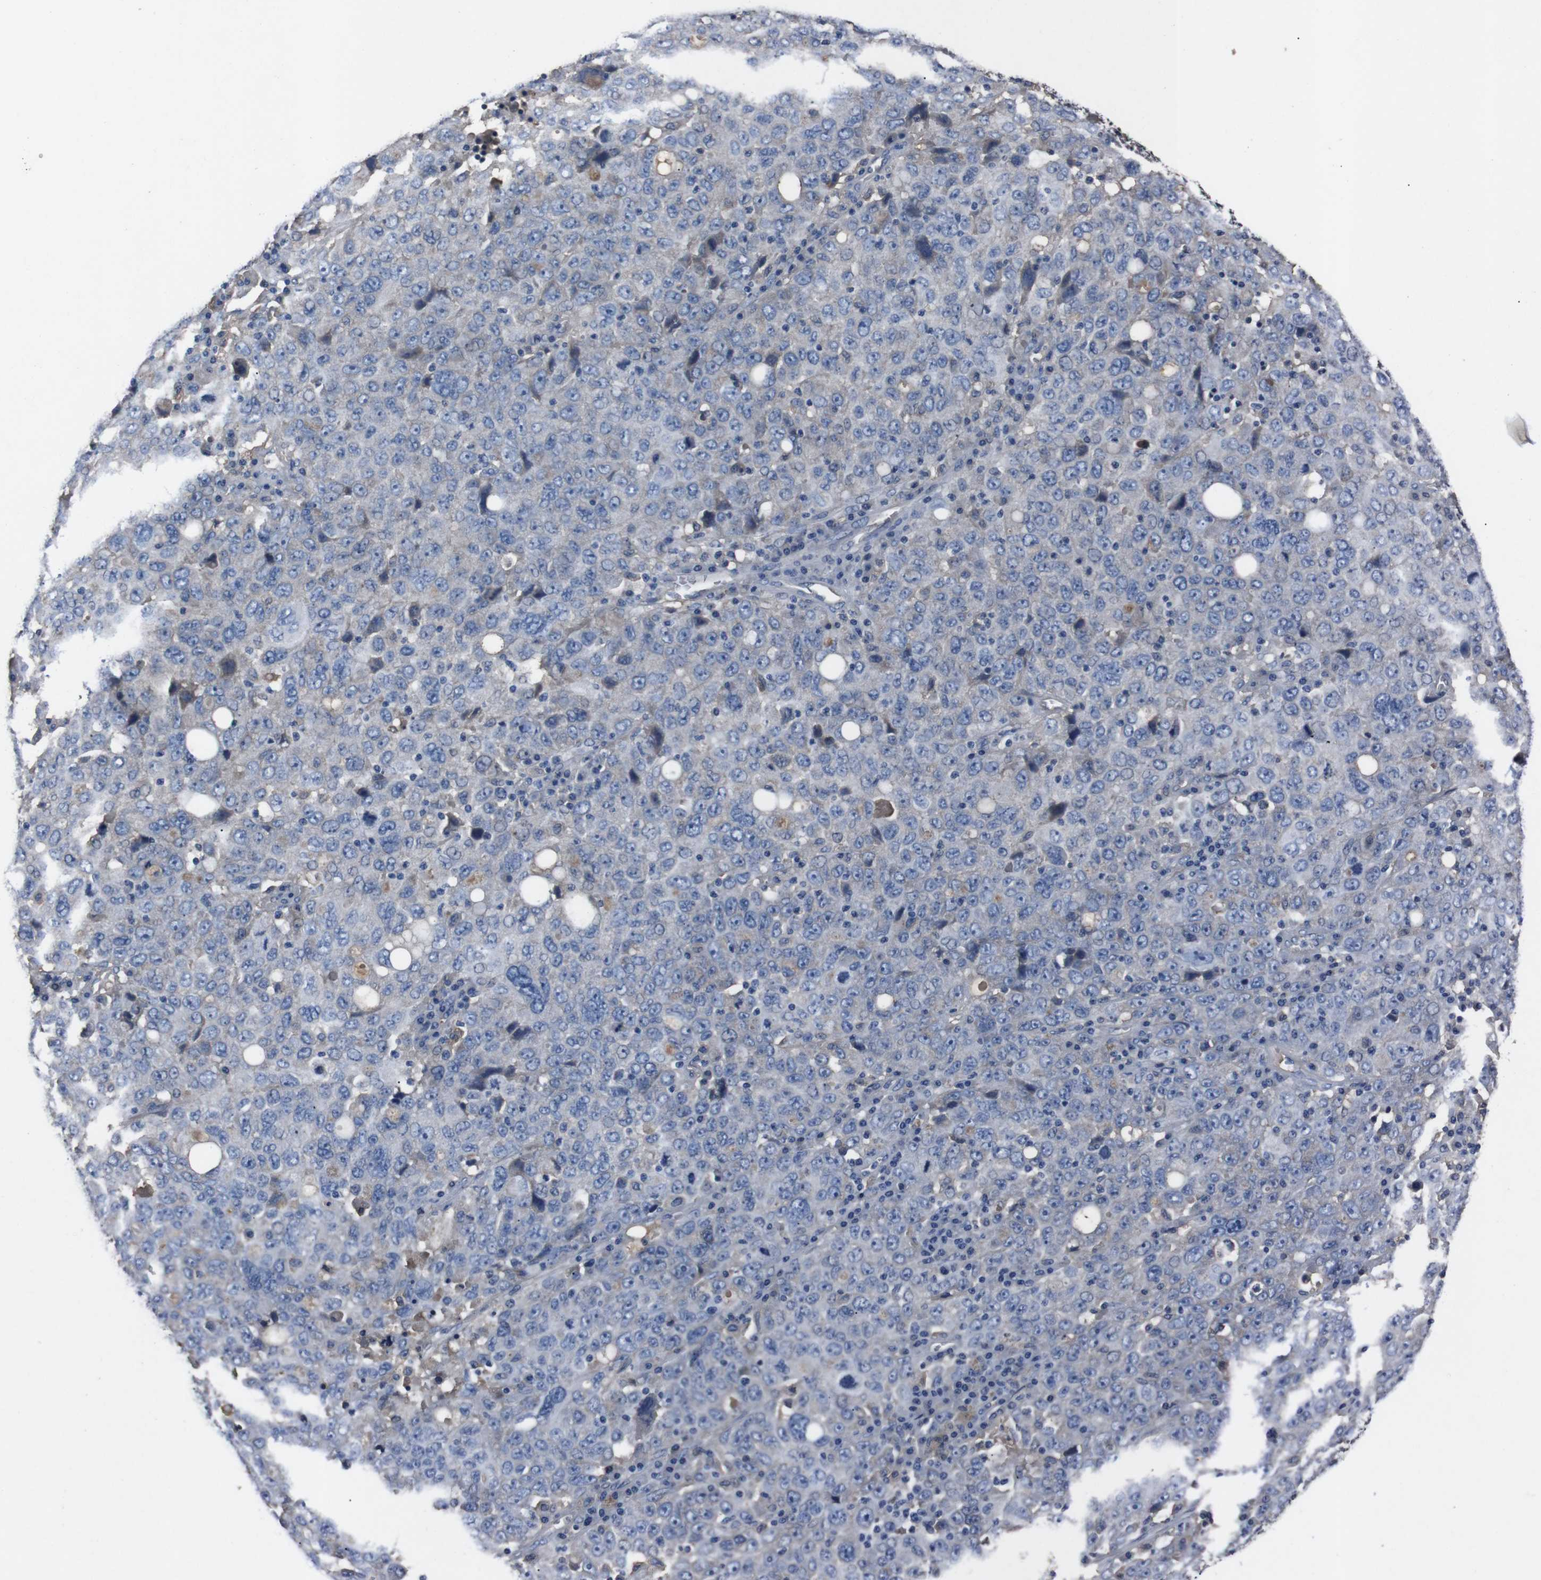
{"staining": {"intensity": "negative", "quantity": "none", "location": "none"}, "tissue": "ovarian cancer", "cell_type": "Tumor cells", "image_type": "cancer", "snomed": [{"axis": "morphology", "description": "Carcinoma, endometroid"}, {"axis": "topography", "description": "Ovary"}], "caption": "Immunohistochemistry (IHC) of human ovarian cancer (endometroid carcinoma) displays no expression in tumor cells. The staining was performed using DAB (3,3'-diaminobenzidine) to visualize the protein expression in brown, while the nuclei were stained in blue with hematoxylin (Magnification: 20x).", "gene": "LEP", "patient": {"sex": "female", "age": 62}}